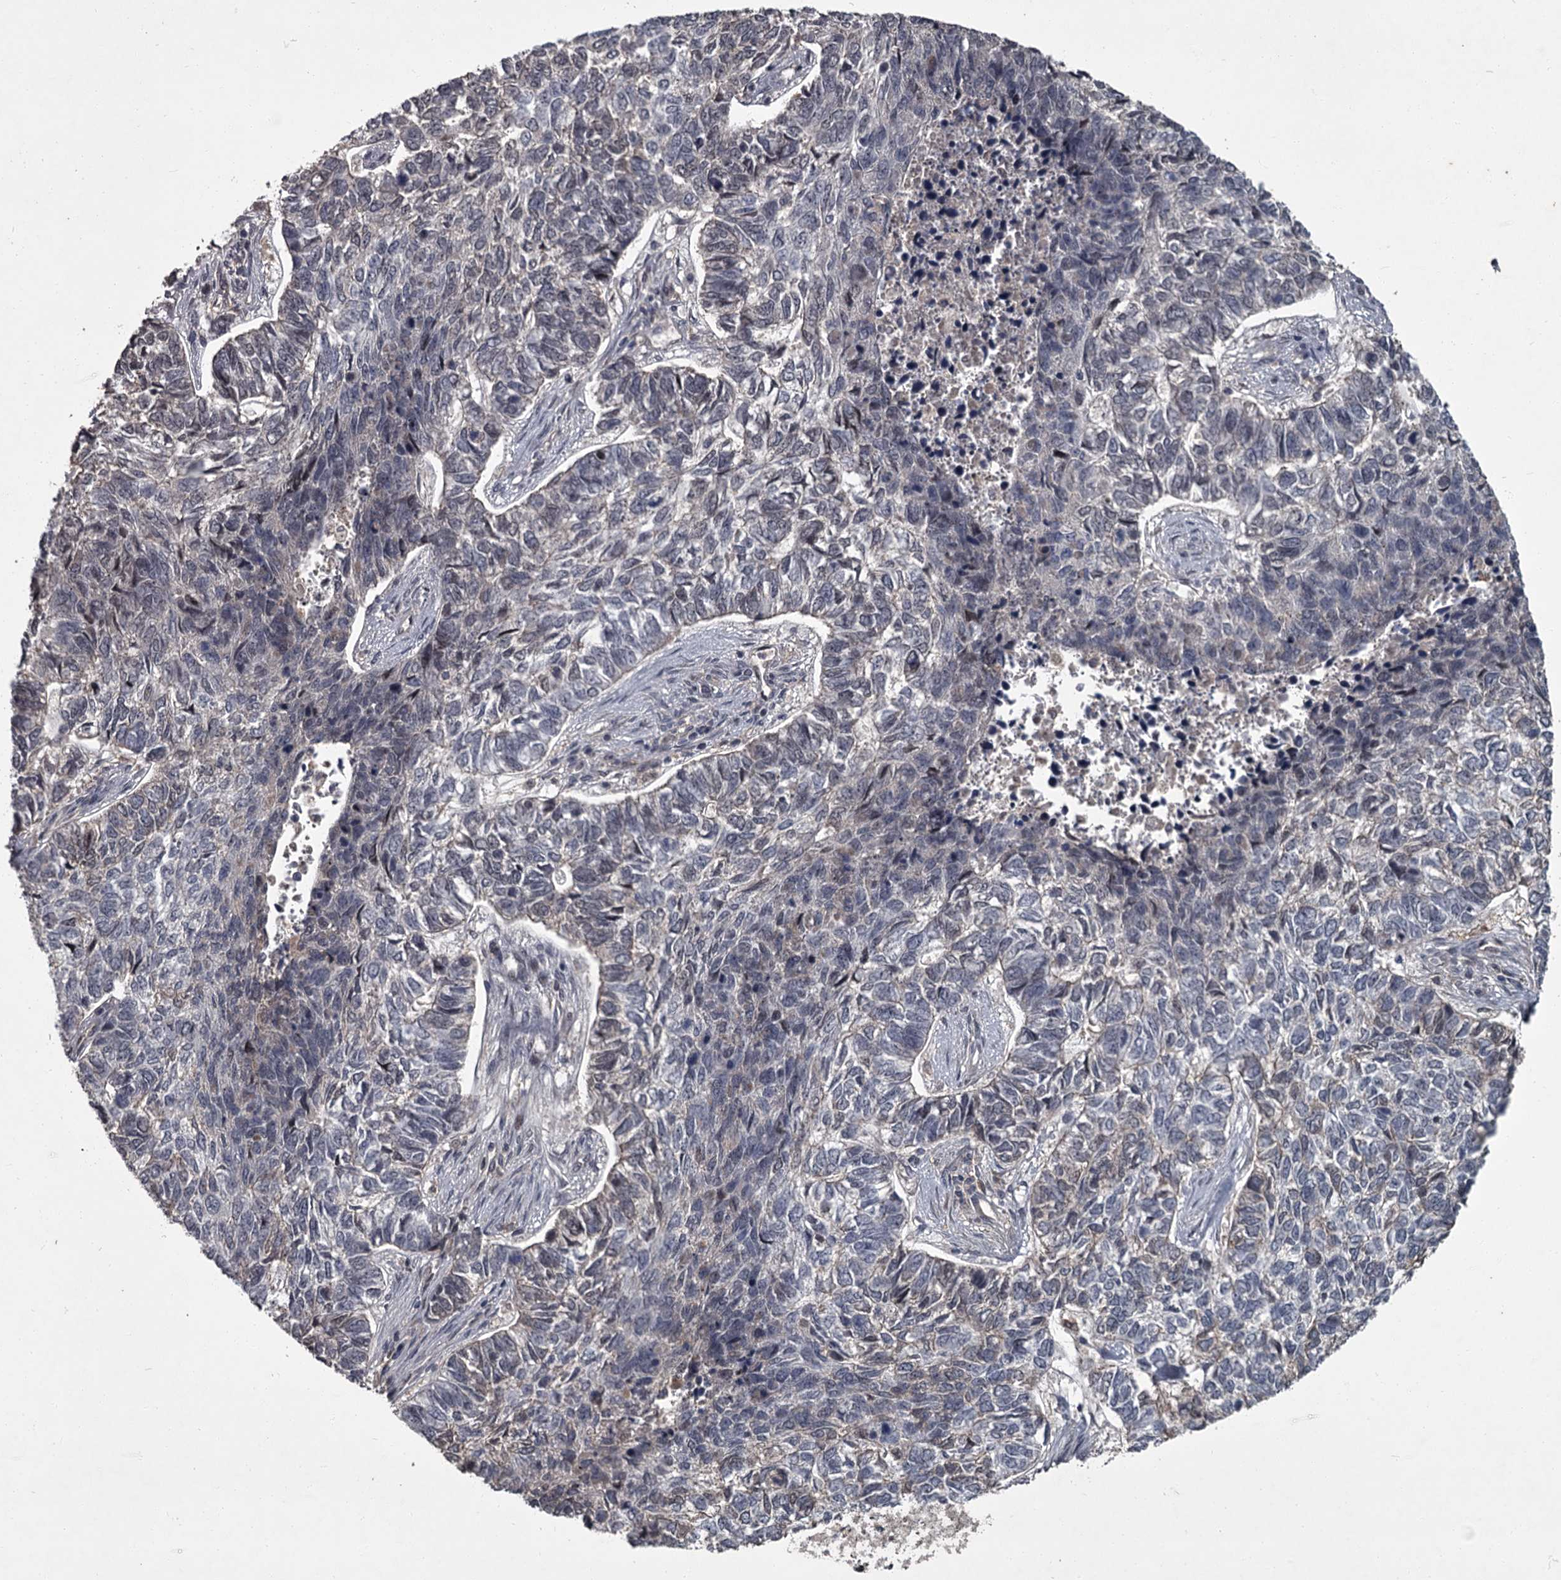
{"staining": {"intensity": "negative", "quantity": "none", "location": "none"}, "tissue": "skin cancer", "cell_type": "Tumor cells", "image_type": "cancer", "snomed": [{"axis": "morphology", "description": "Basal cell carcinoma"}, {"axis": "topography", "description": "Skin"}], "caption": "Immunohistochemistry of human skin basal cell carcinoma shows no expression in tumor cells.", "gene": "FLVCR2", "patient": {"sex": "female", "age": 65}}